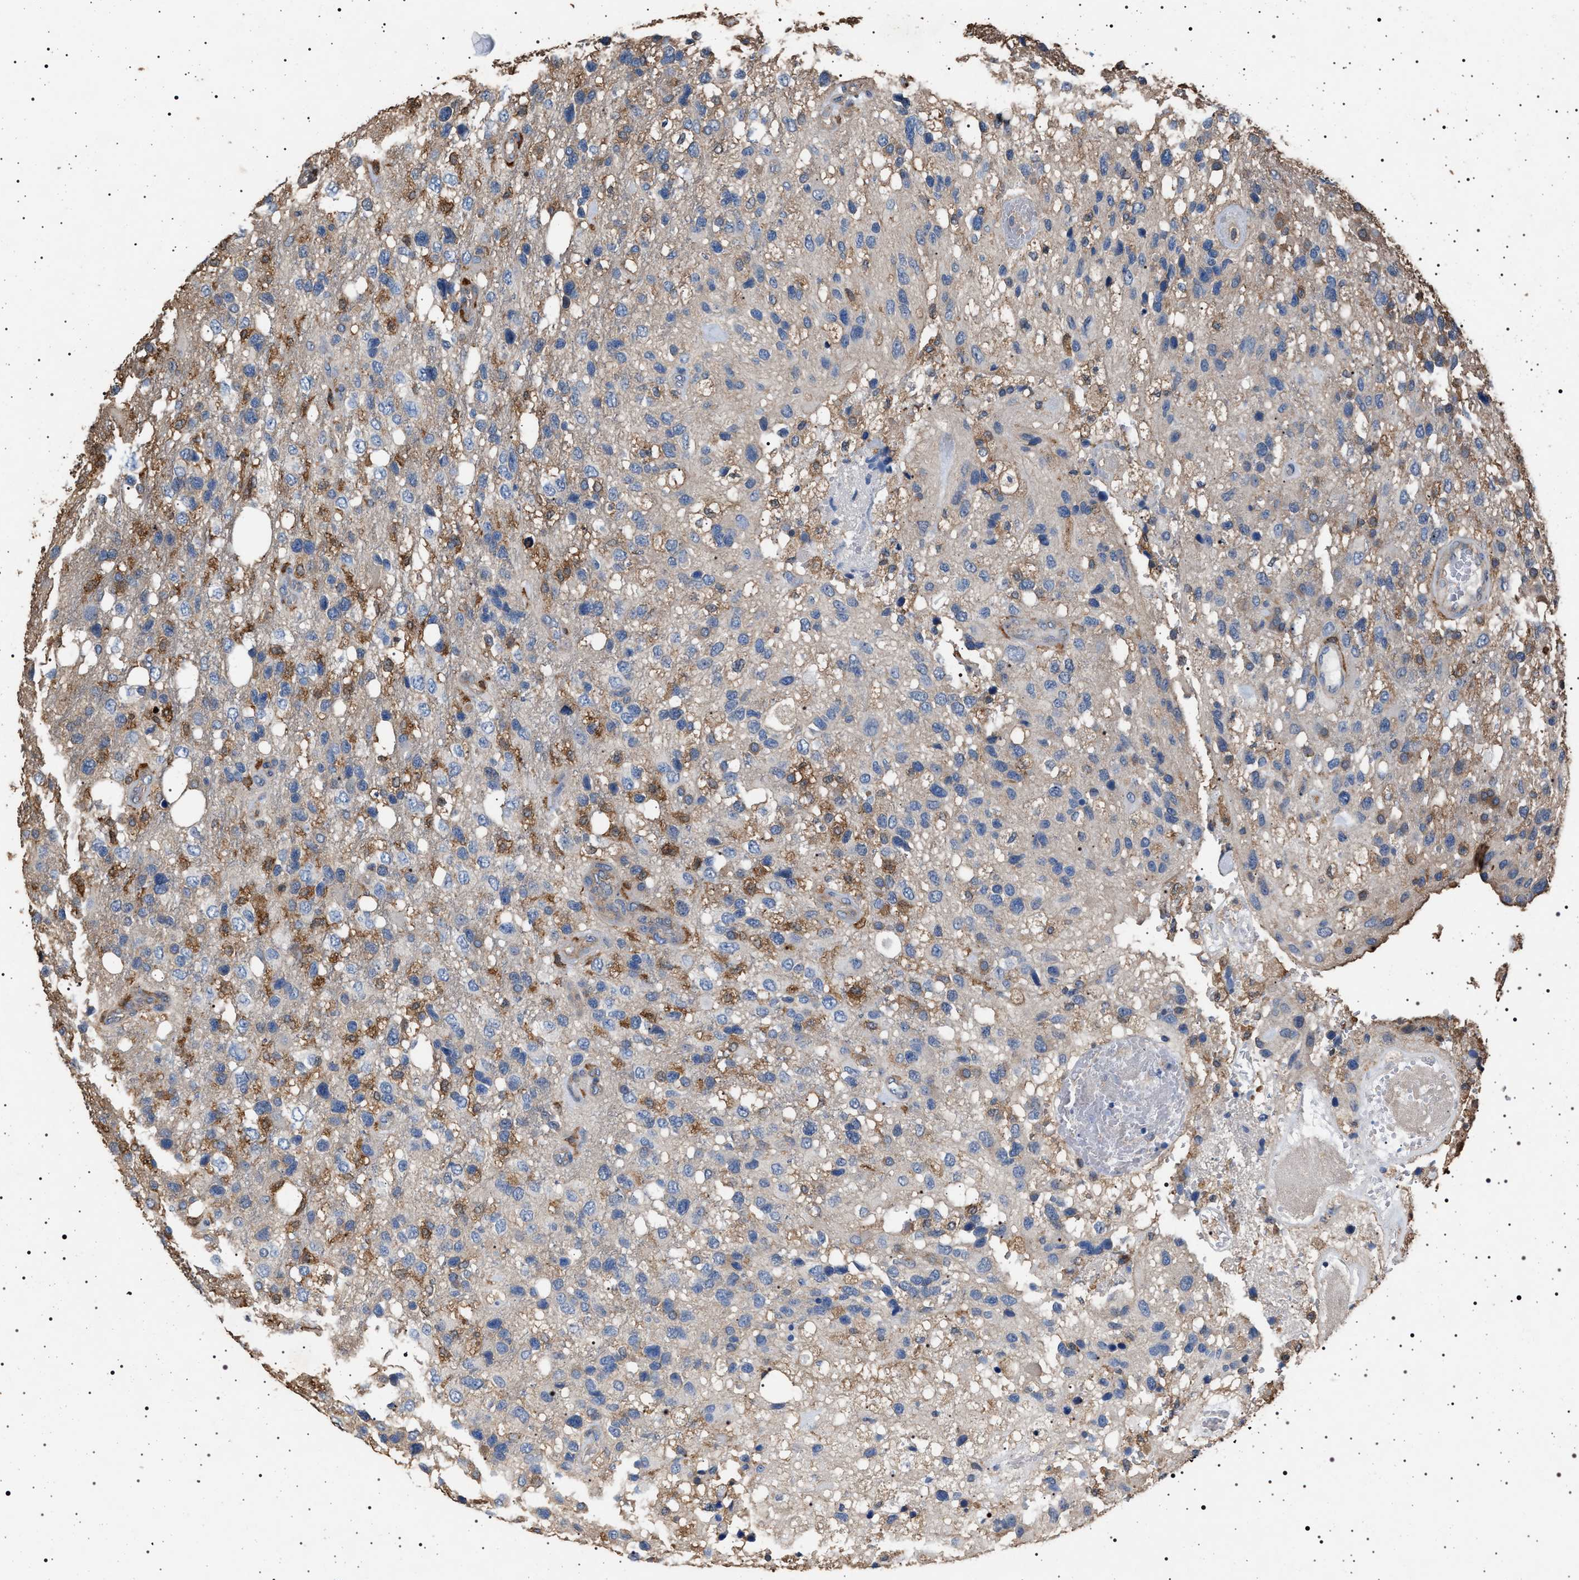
{"staining": {"intensity": "negative", "quantity": "none", "location": "none"}, "tissue": "glioma", "cell_type": "Tumor cells", "image_type": "cancer", "snomed": [{"axis": "morphology", "description": "Glioma, malignant, High grade"}, {"axis": "topography", "description": "Brain"}], "caption": "Tumor cells are negative for protein expression in human malignant glioma (high-grade). Brightfield microscopy of immunohistochemistry (IHC) stained with DAB (brown) and hematoxylin (blue), captured at high magnification.", "gene": "SMAP2", "patient": {"sex": "female", "age": 58}}